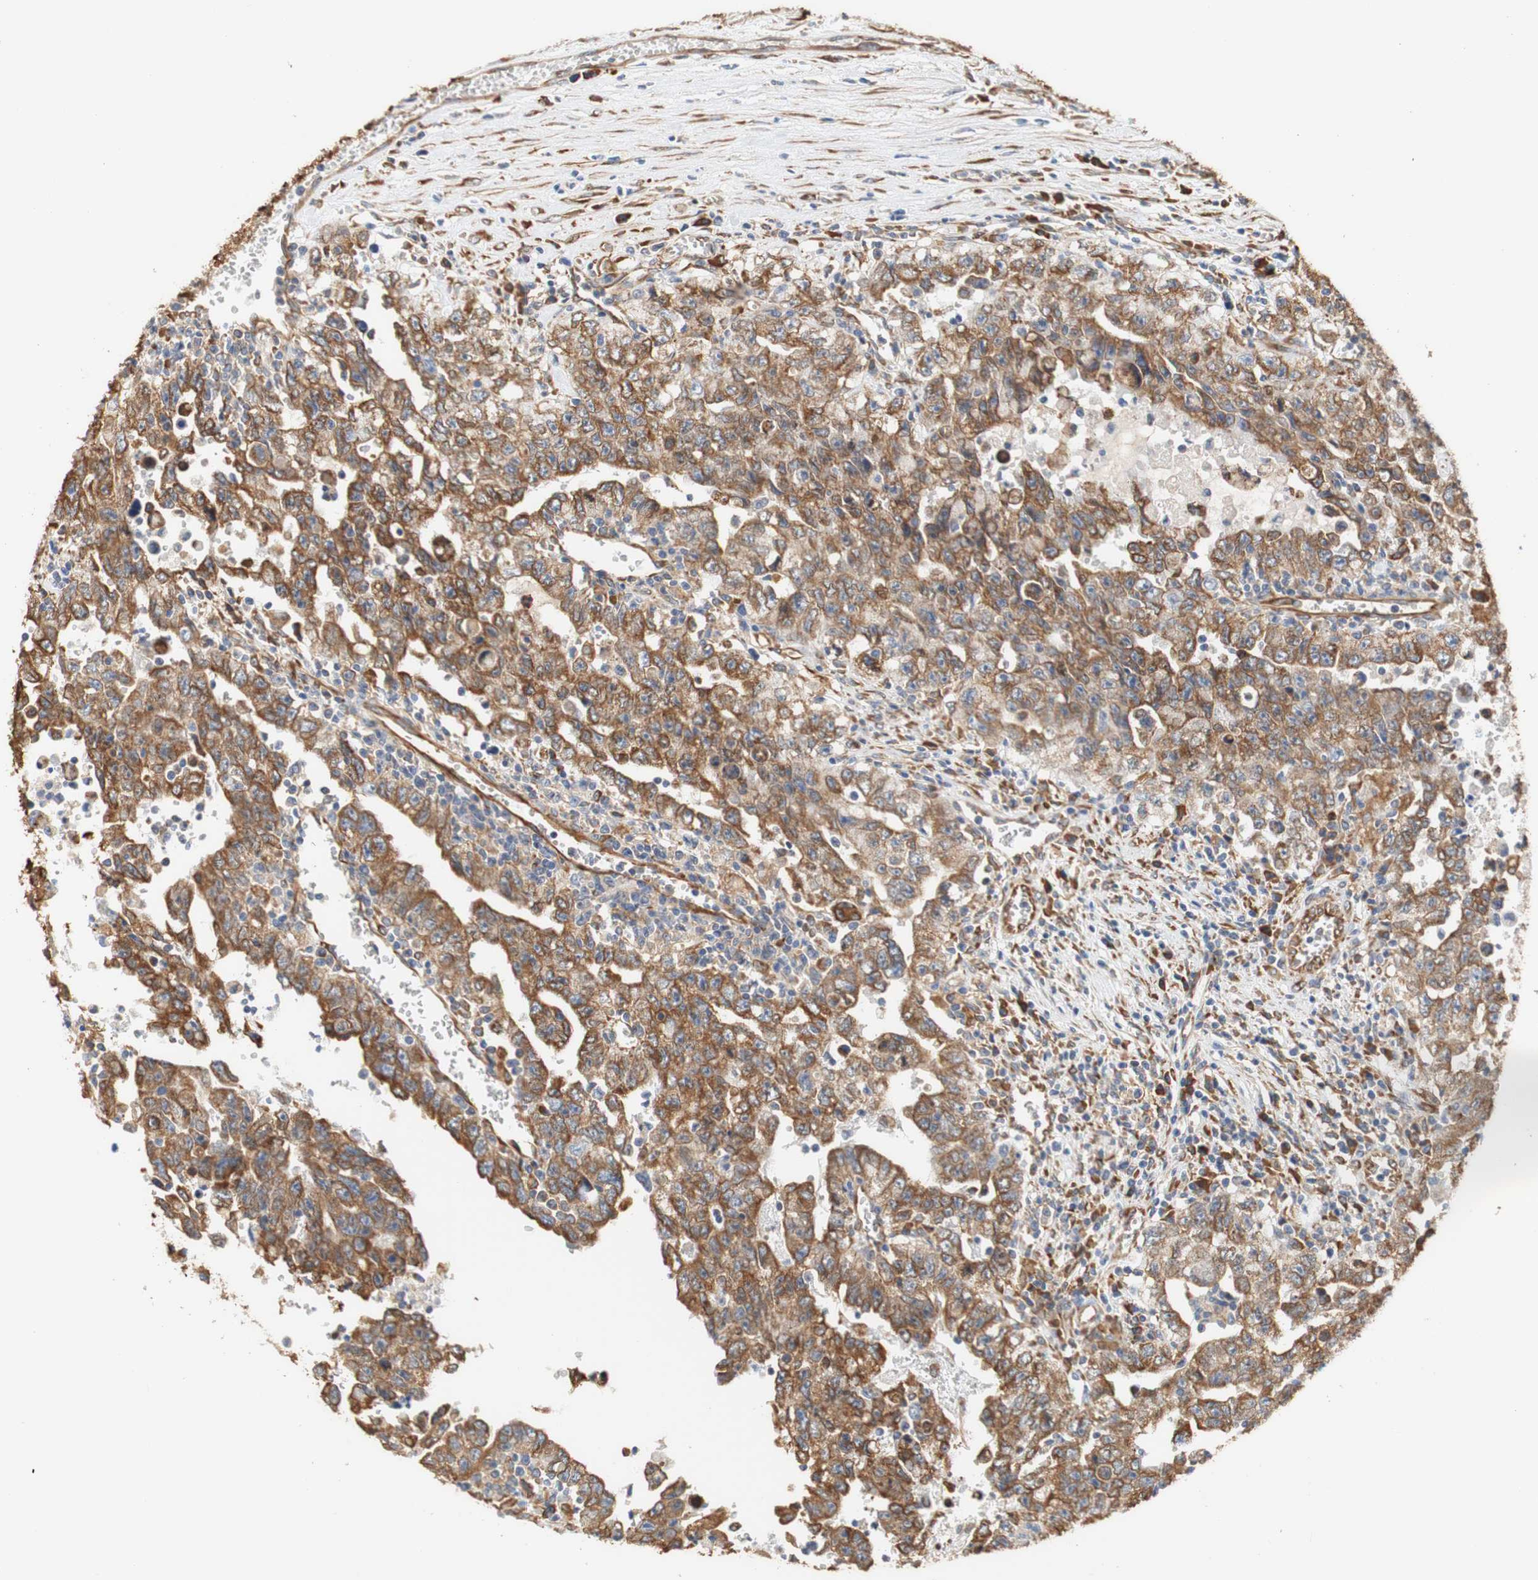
{"staining": {"intensity": "moderate", "quantity": ">75%", "location": "cytoplasmic/membranous"}, "tissue": "testis cancer", "cell_type": "Tumor cells", "image_type": "cancer", "snomed": [{"axis": "morphology", "description": "Carcinoma, Embryonal, NOS"}, {"axis": "topography", "description": "Testis"}], "caption": "This micrograph exhibits immunohistochemistry staining of human embryonal carcinoma (testis), with medium moderate cytoplasmic/membranous staining in about >75% of tumor cells.", "gene": "EIF2AK4", "patient": {"sex": "male", "age": 28}}